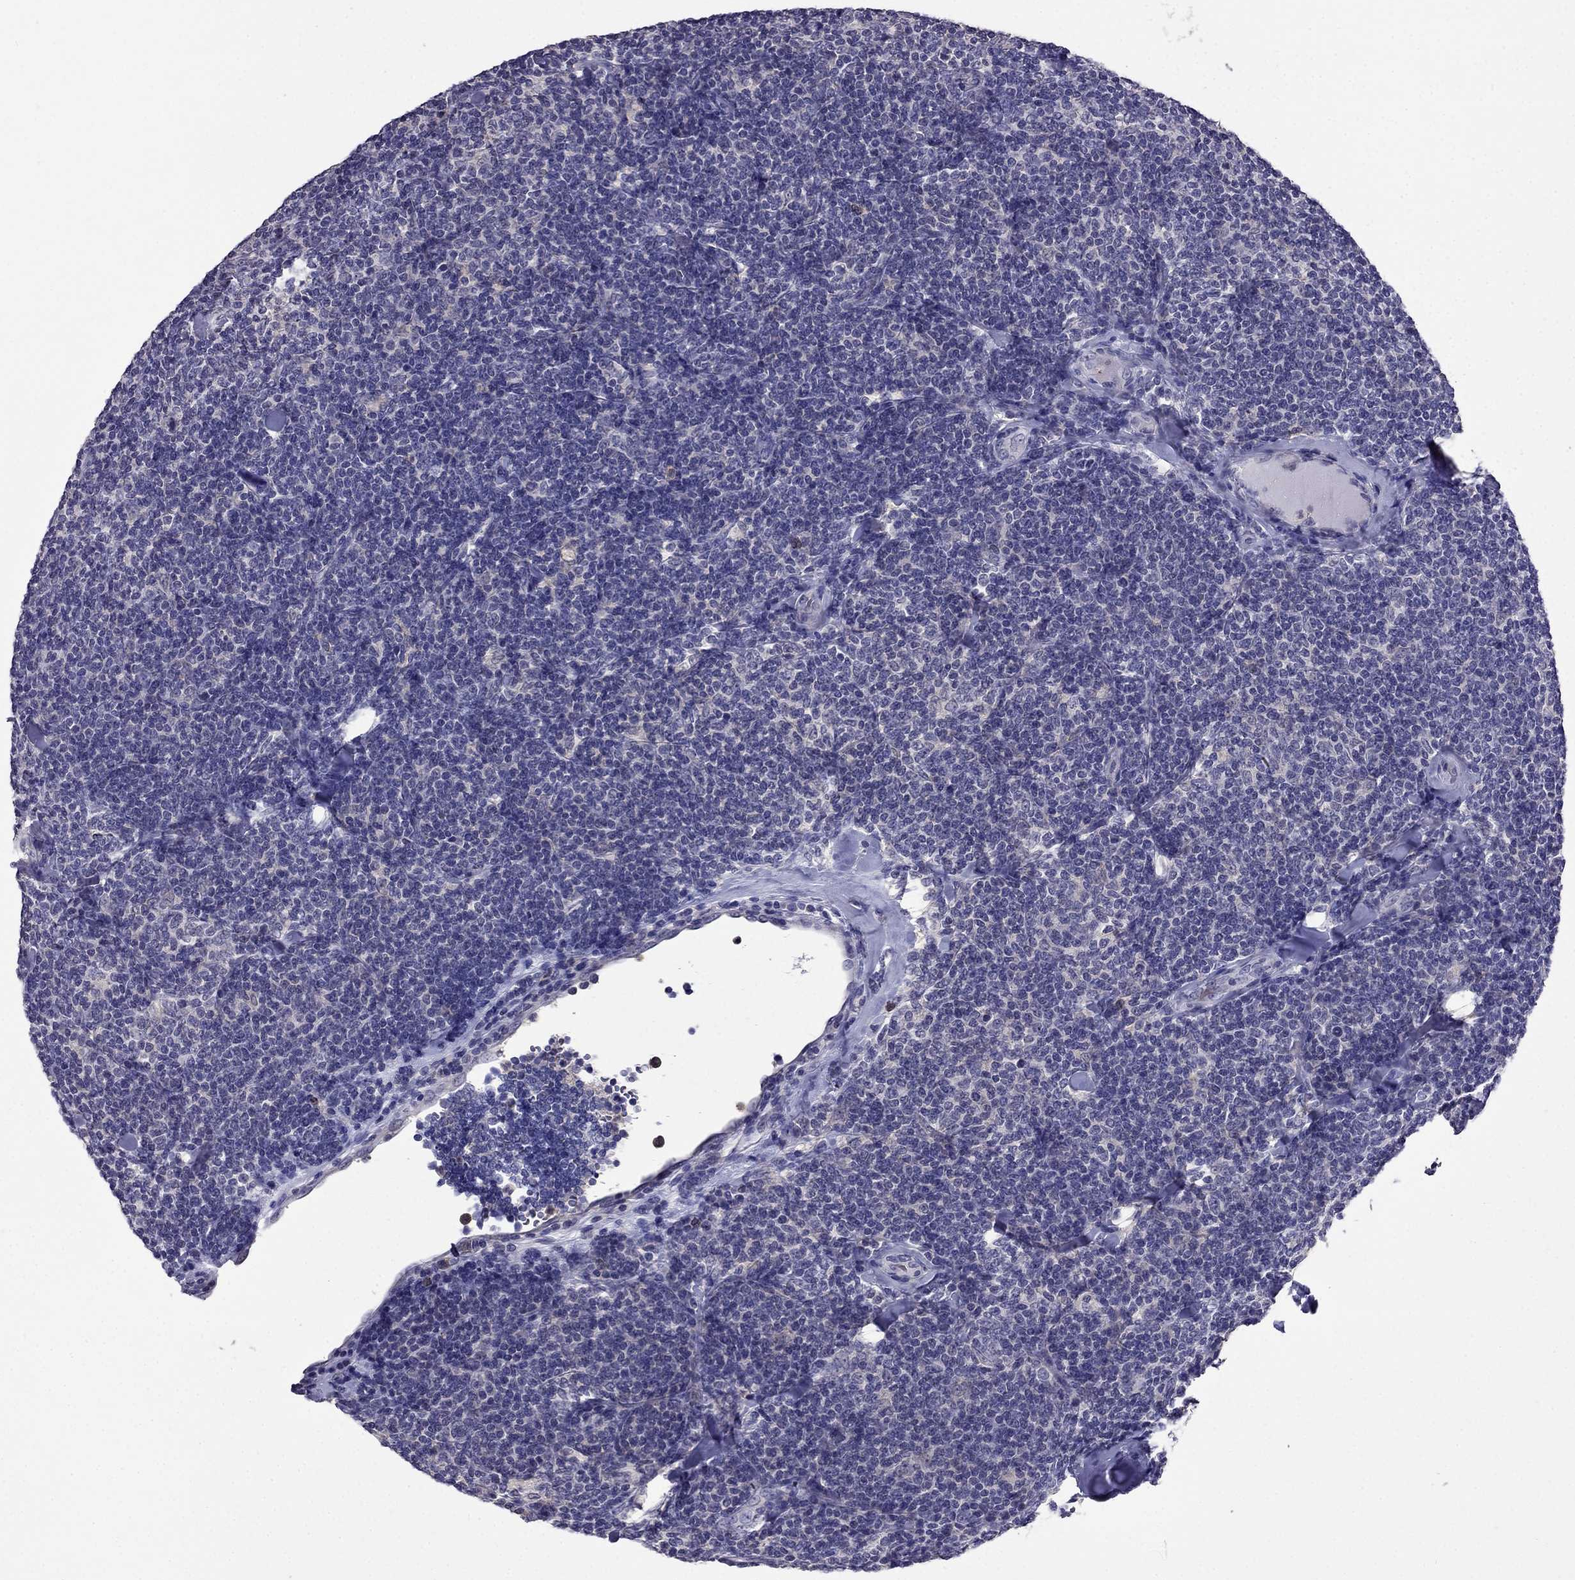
{"staining": {"intensity": "negative", "quantity": "none", "location": "none"}, "tissue": "lymphoma", "cell_type": "Tumor cells", "image_type": "cancer", "snomed": [{"axis": "morphology", "description": "Malignant lymphoma, non-Hodgkin's type, Low grade"}, {"axis": "topography", "description": "Lymph node"}], "caption": "This is an immunohistochemistry histopathology image of human lymphoma. There is no positivity in tumor cells.", "gene": "AQP9", "patient": {"sex": "female", "age": 56}}